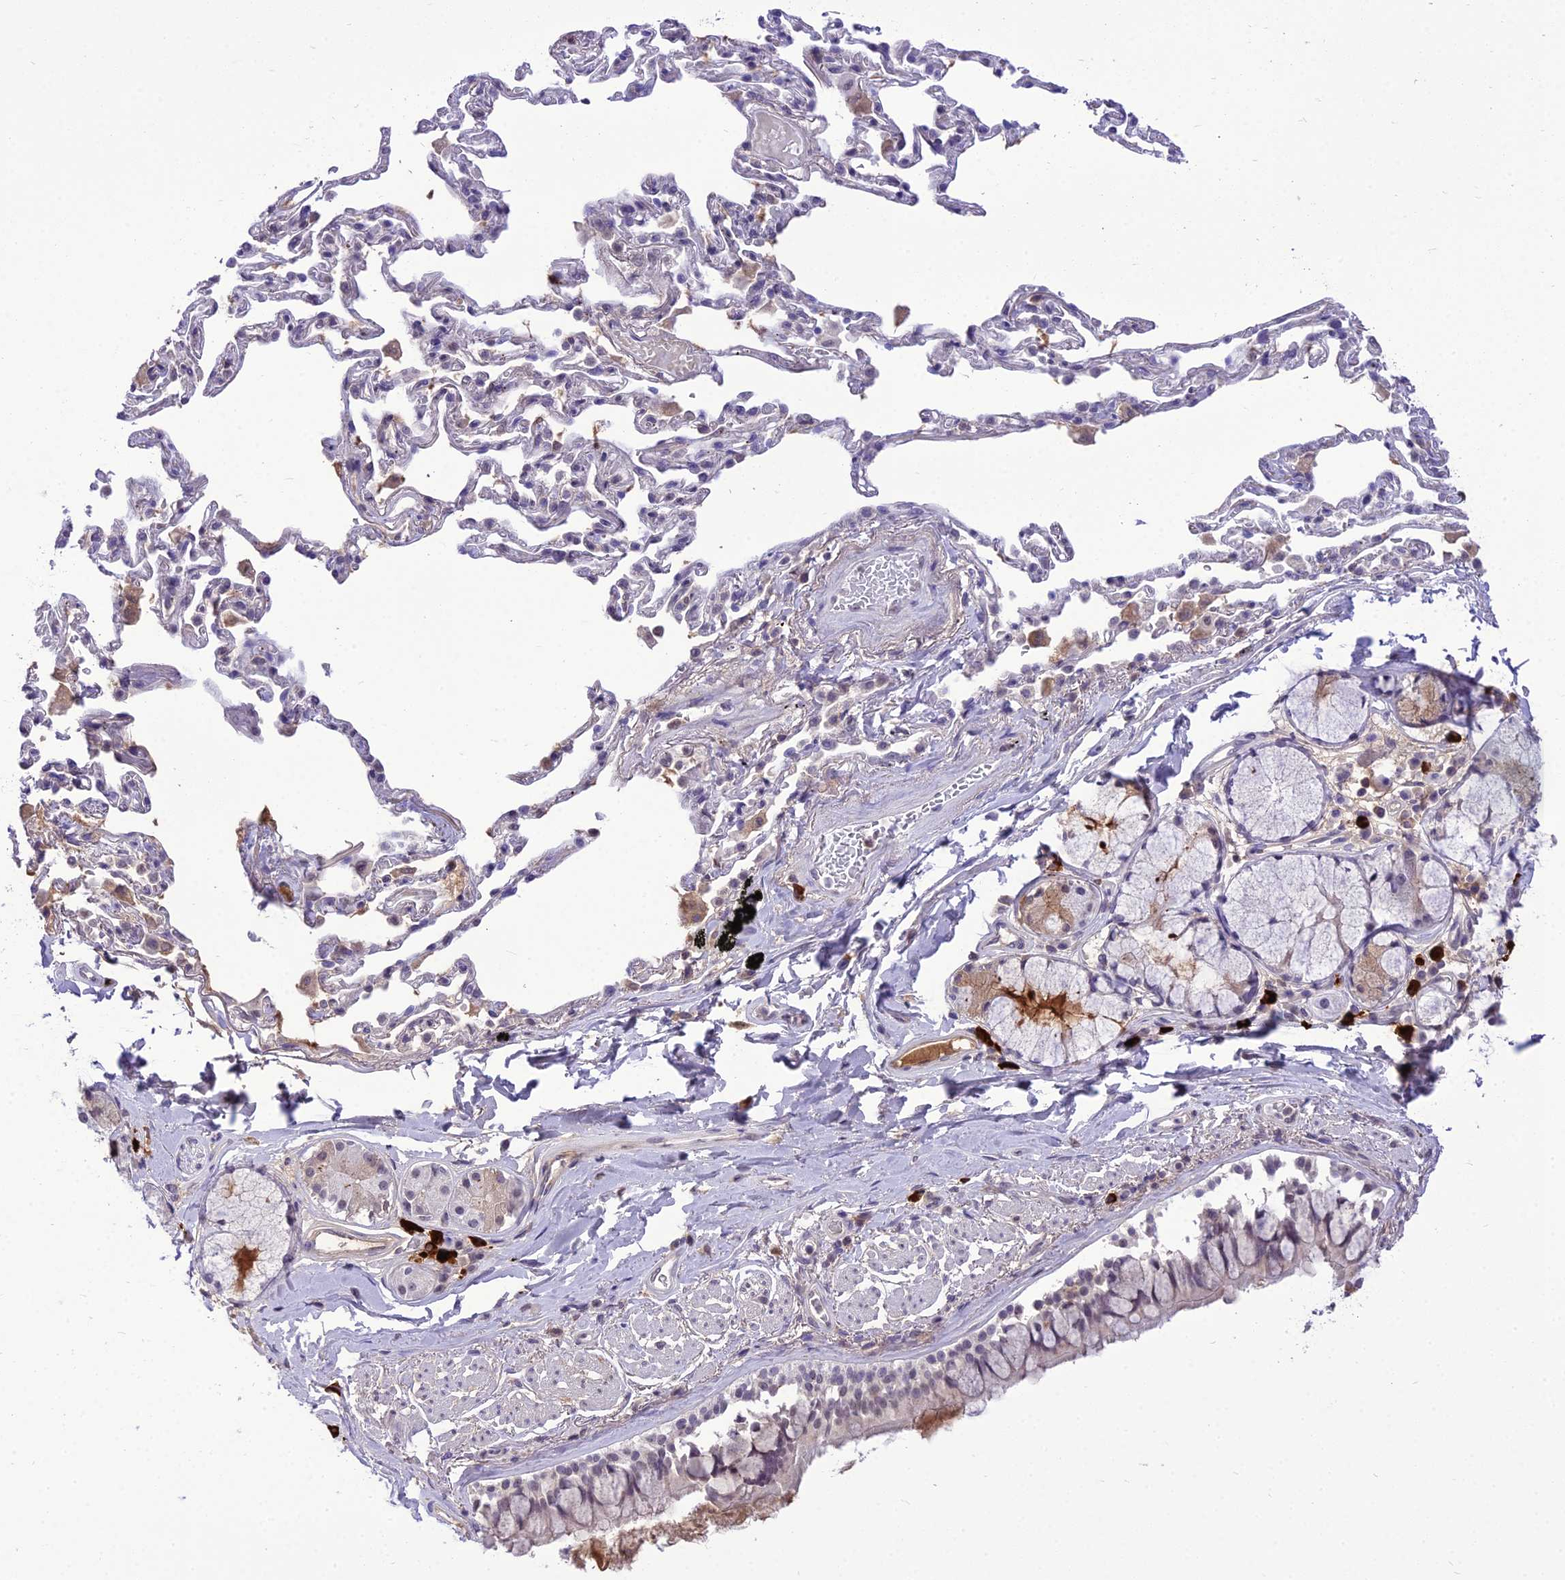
{"staining": {"intensity": "weak", "quantity": "25%-75%", "location": "nuclear"}, "tissue": "bronchus", "cell_type": "Respiratory epithelial cells", "image_type": "normal", "snomed": [{"axis": "morphology", "description": "Normal tissue, NOS"}, {"axis": "topography", "description": "Bronchus"}], "caption": "A high-resolution micrograph shows IHC staining of normal bronchus, which displays weak nuclear expression in approximately 25%-75% of respiratory epithelial cells.", "gene": "SH3RF3", "patient": {"sex": "male", "age": 65}}